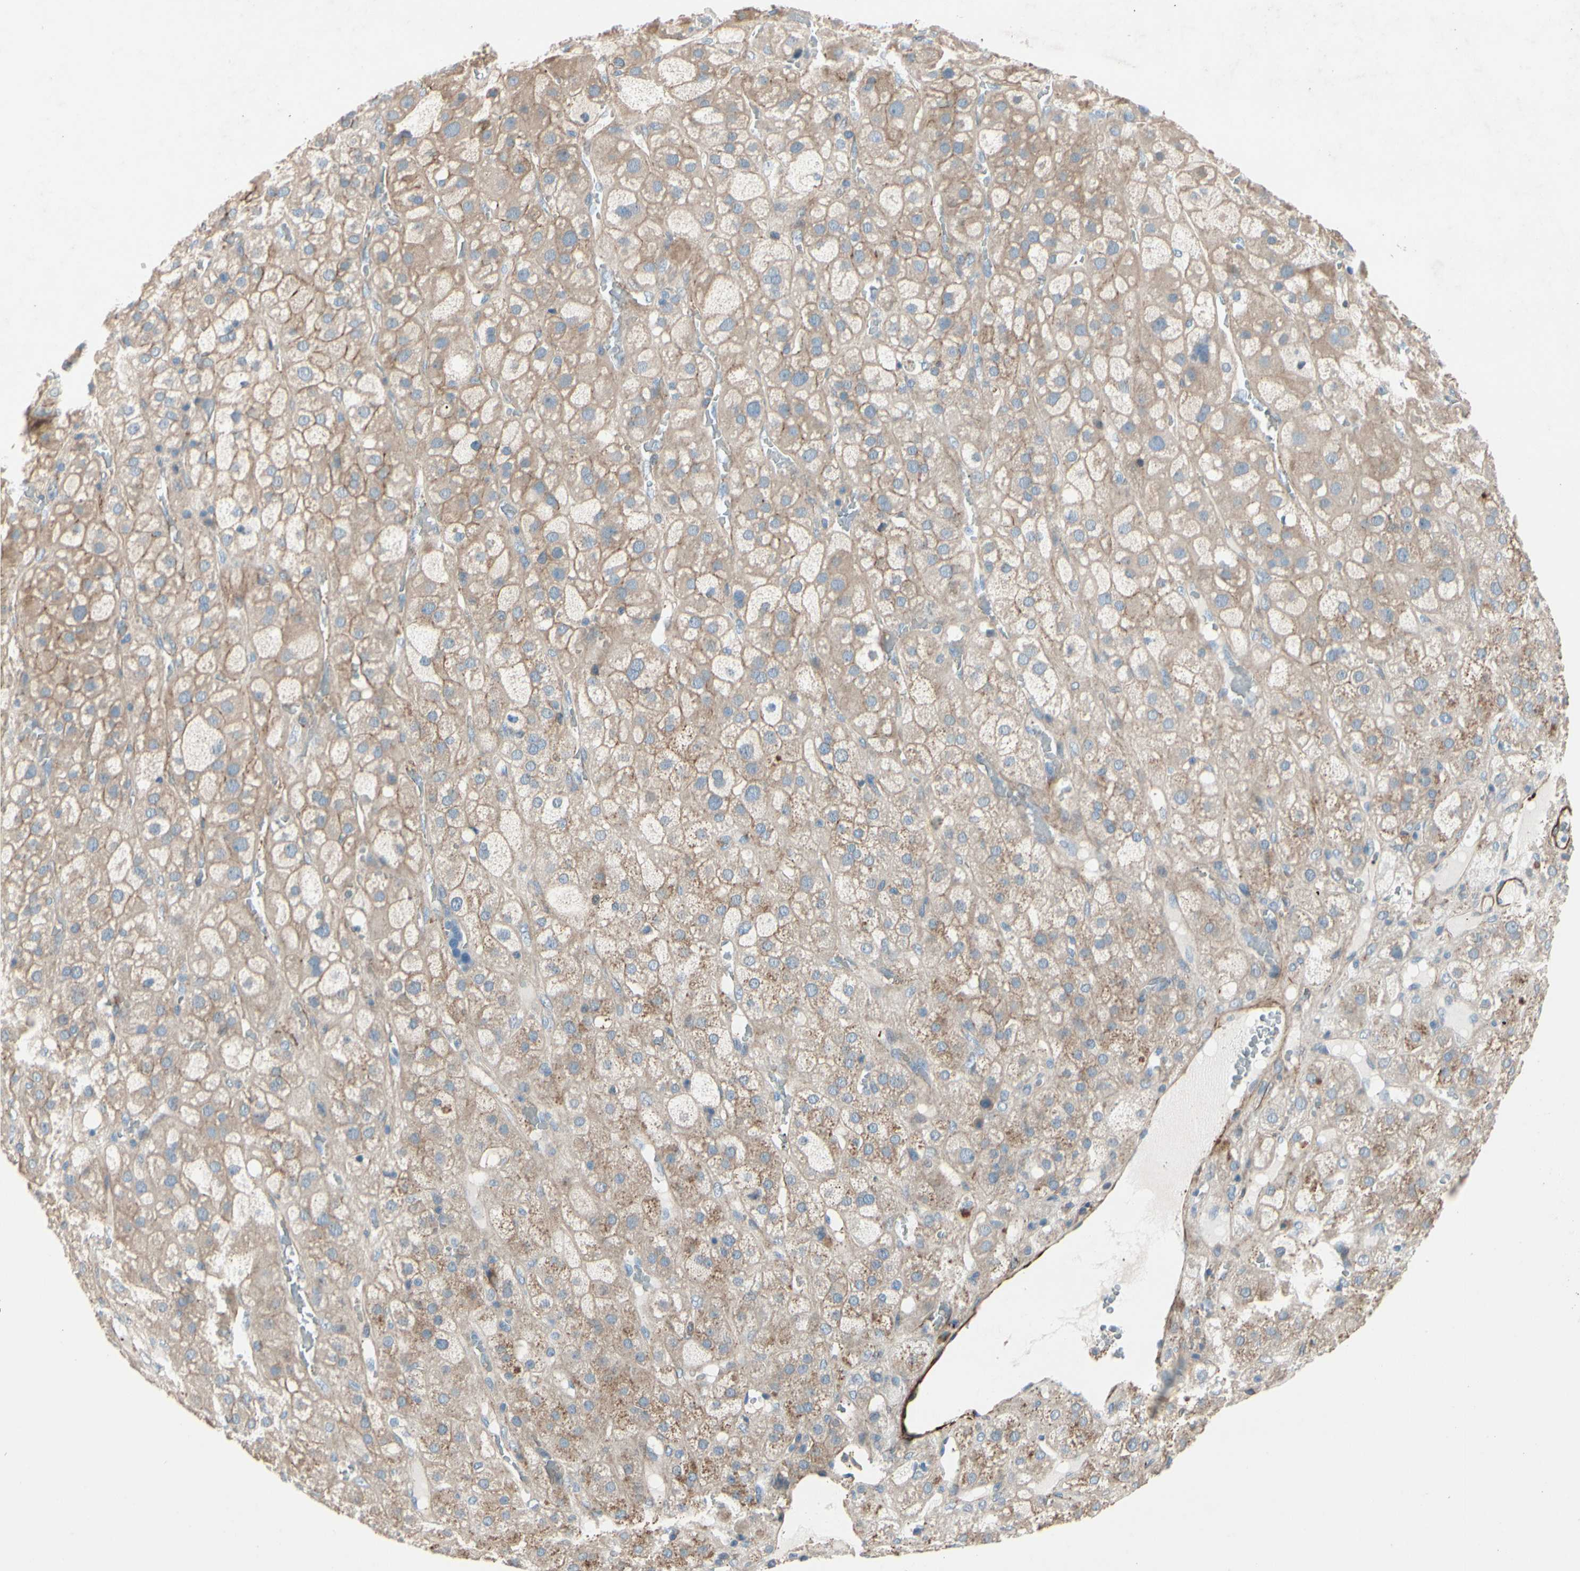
{"staining": {"intensity": "weak", "quantity": "25%-75%", "location": "cytoplasmic/membranous"}, "tissue": "adrenal gland", "cell_type": "Glandular cells", "image_type": "normal", "snomed": [{"axis": "morphology", "description": "Normal tissue, NOS"}, {"axis": "topography", "description": "Adrenal gland"}], "caption": "Protein expression analysis of normal adrenal gland exhibits weak cytoplasmic/membranous expression in approximately 25%-75% of glandular cells. (DAB (3,3'-diaminobenzidine) = brown stain, brightfield microscopy at high magnification).", "gene": "TPM1", "patient": {"sex": "female", "age": 47}}